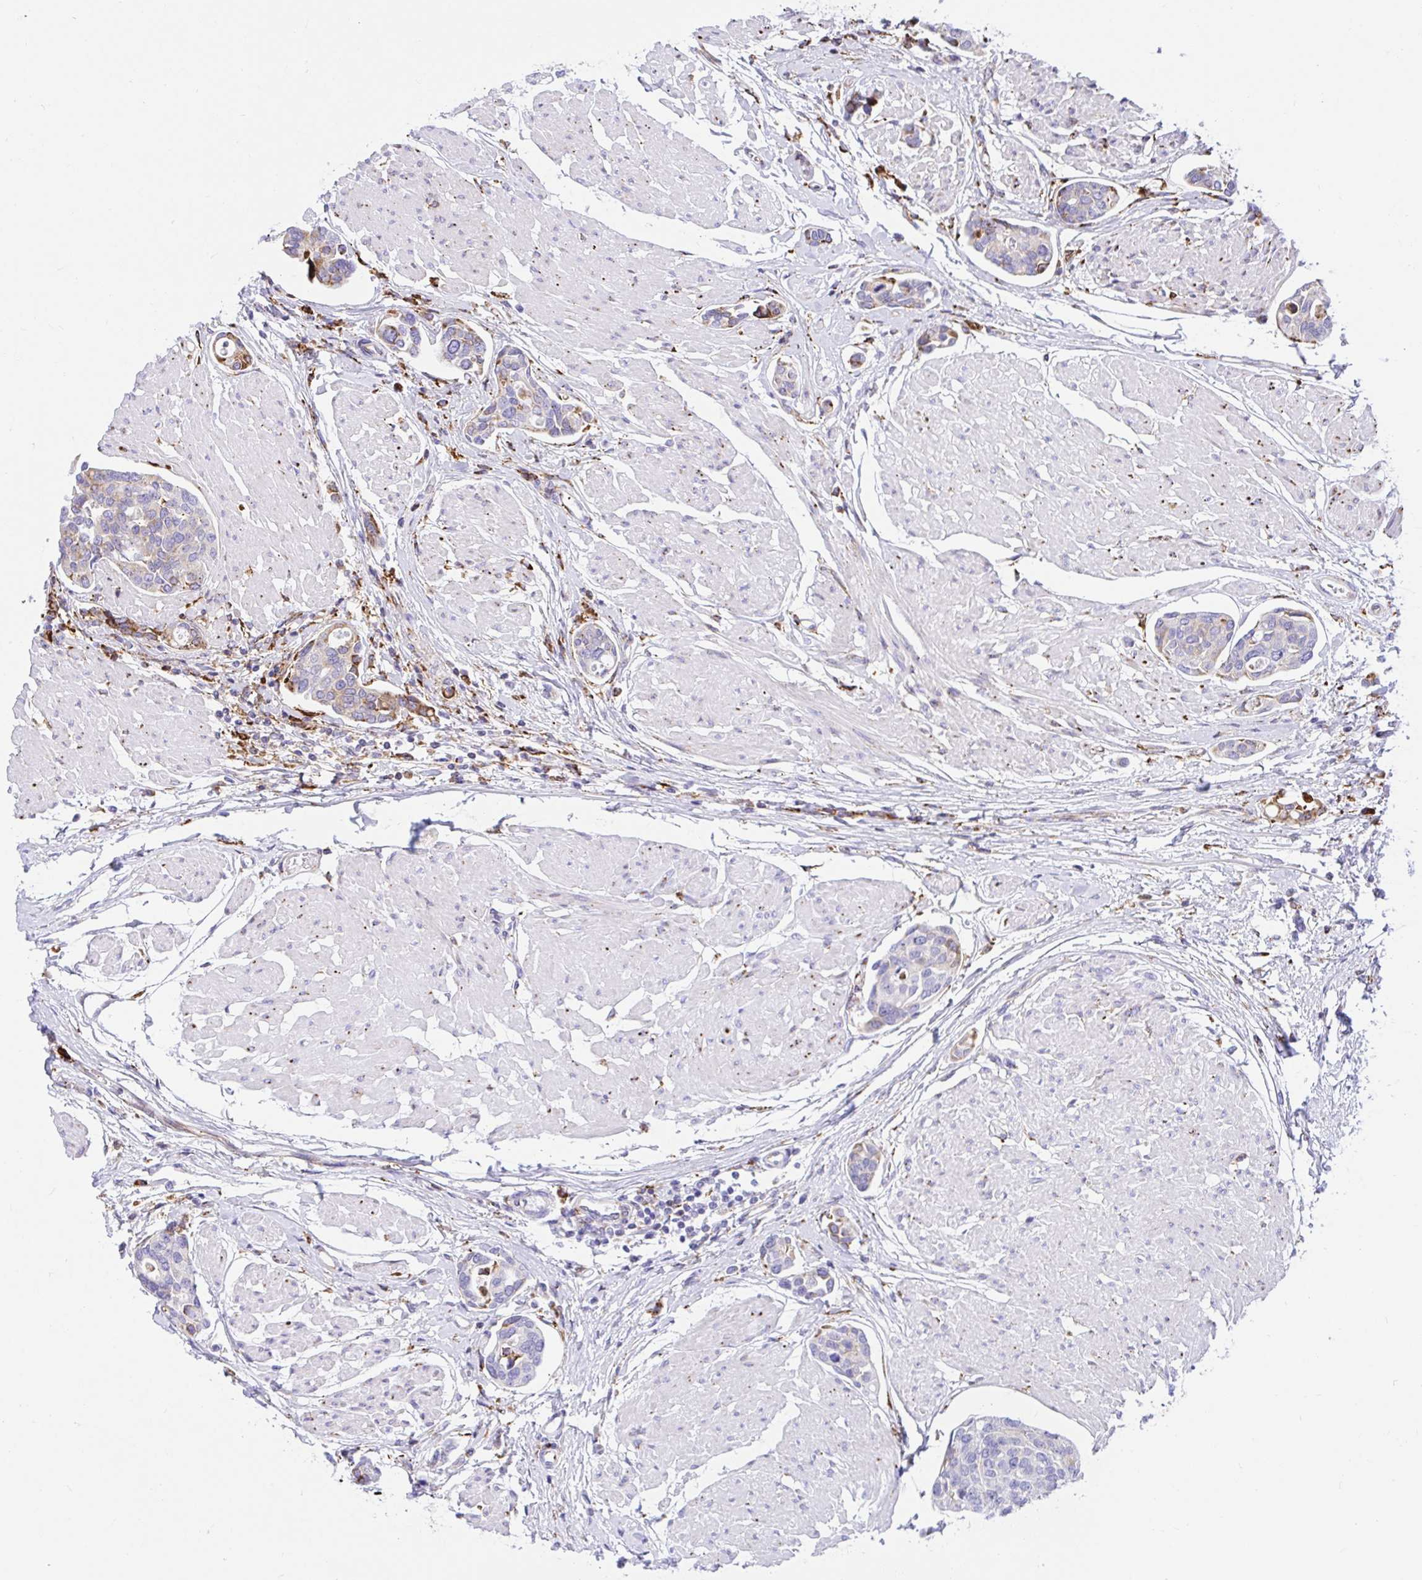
{"staining": {"intensity": "weak", "quantity": "<25%", "location": "cytoplasmic/membranous"}, "tissue": "urothelial cancer", "cell_type": "Tumor cells", "image_type": "cancer", "snomed": [{"axis": "morphology", "description": "Urothelial carcinoma, High grade"}, {"axis": "topography", "description": "Urinary bladder"}], "caption": "A histopathology image of urothelial cancer stained for a protein reveals no brown staining in tumor cells.", "gene": "CLGN", "patient": {"sex": "male", "age": 78}}